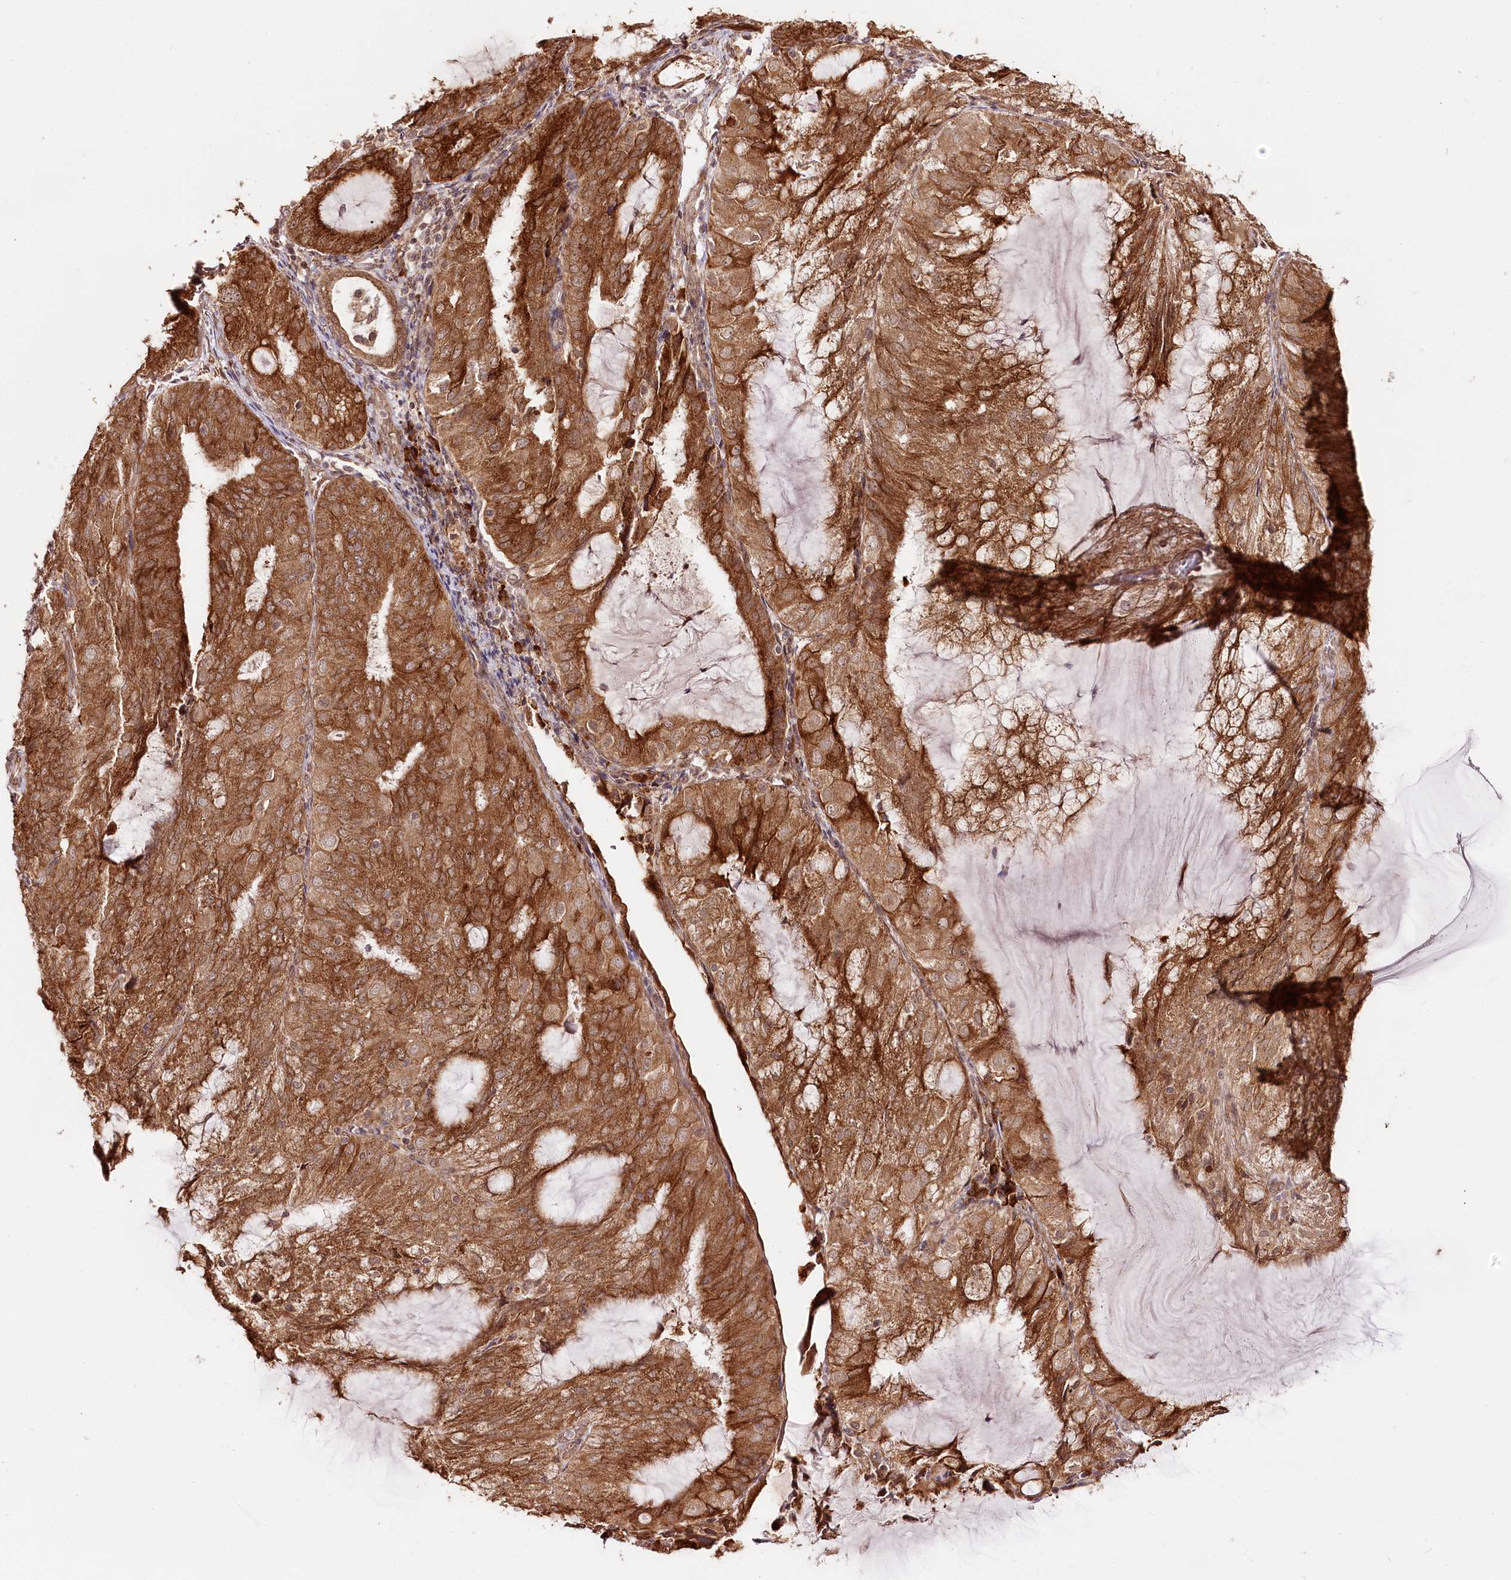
{"staining": {"intensity": "strong", "quantity": ">75%", "location": "cytoplasmic/membranous"}, "tissue": "endometrial cancer", "cell_type": "Tumor cells", "image_type": "cancer", "snomed": [{"axis": "morphology", "description": "Adenocarcinoma, NOS"}, {"axis": "topography", "description": "Endometrium"}], "caption": "The histopathology image shows staining of adenocarcinoma (endometrial), revealing strong cytoplasmic/membranous protein positivity (brown color) within tumor cells. (Brightfield microscopy of DAB IHC at high magnification).", "gene": "ENSG00000144785", "patient": {"sex": "female", "age": 81}}